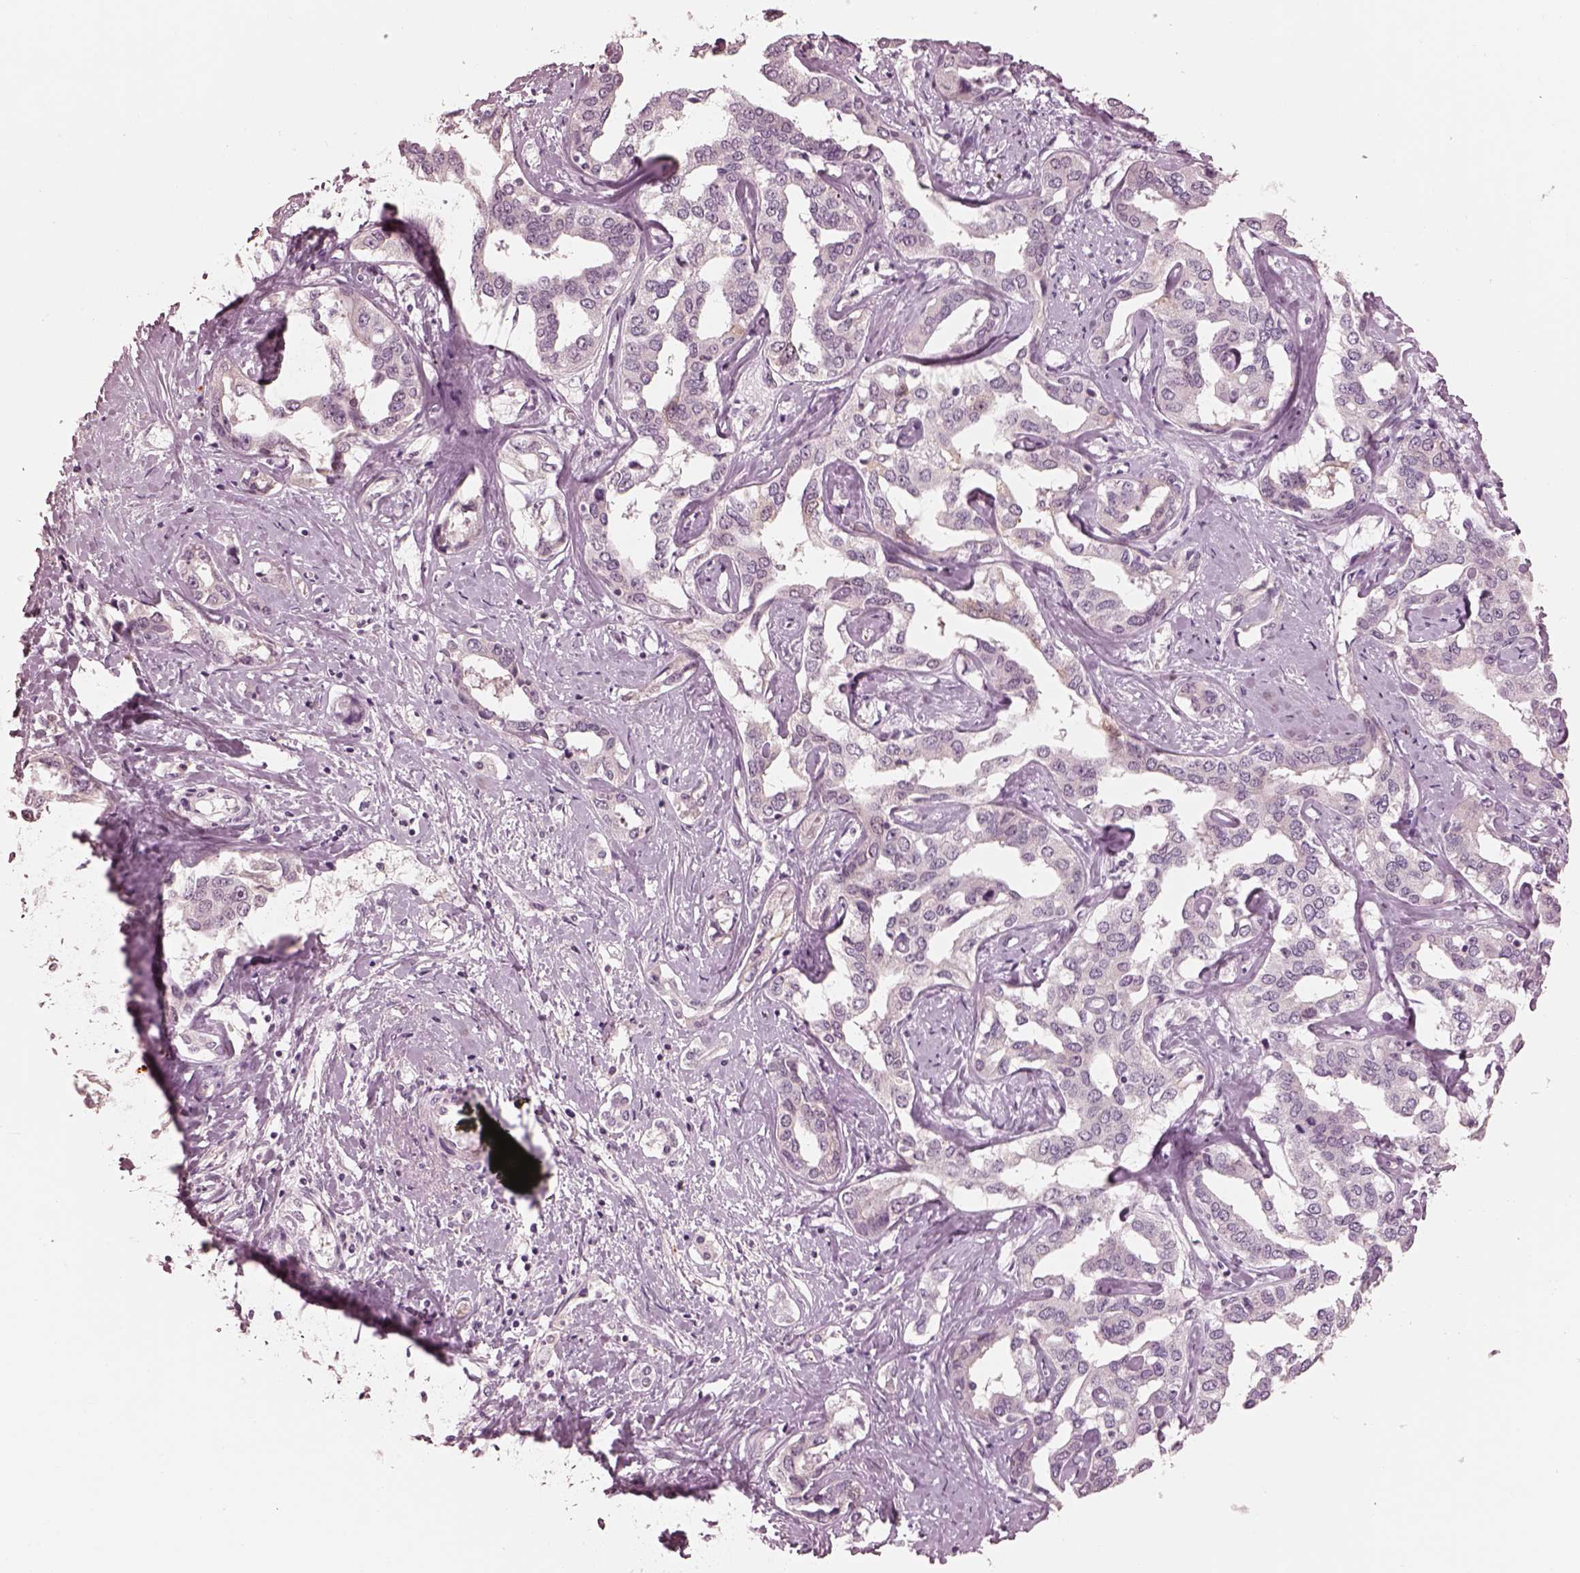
{"staining": {"intensity": "negative", "quantity": "none", "location": "none"}, "tissue": "liver cancer", "cell_type": "Tumor cells", "image_type": "cancer", "snomed": [{"axis": "morphology", "description": "Cholangiocarcinoma"}, {"axis": "topography", "description": "Liver"}], "caption": "This photomicrograph is of liver cholangiocarcinoma stained with IHC to label a protein in brown with the nuclei are counter-stained blue. There is no staining in tumor cells.", "gene": "KCNA2", "patient": {"sex": "male", "age": 59}}